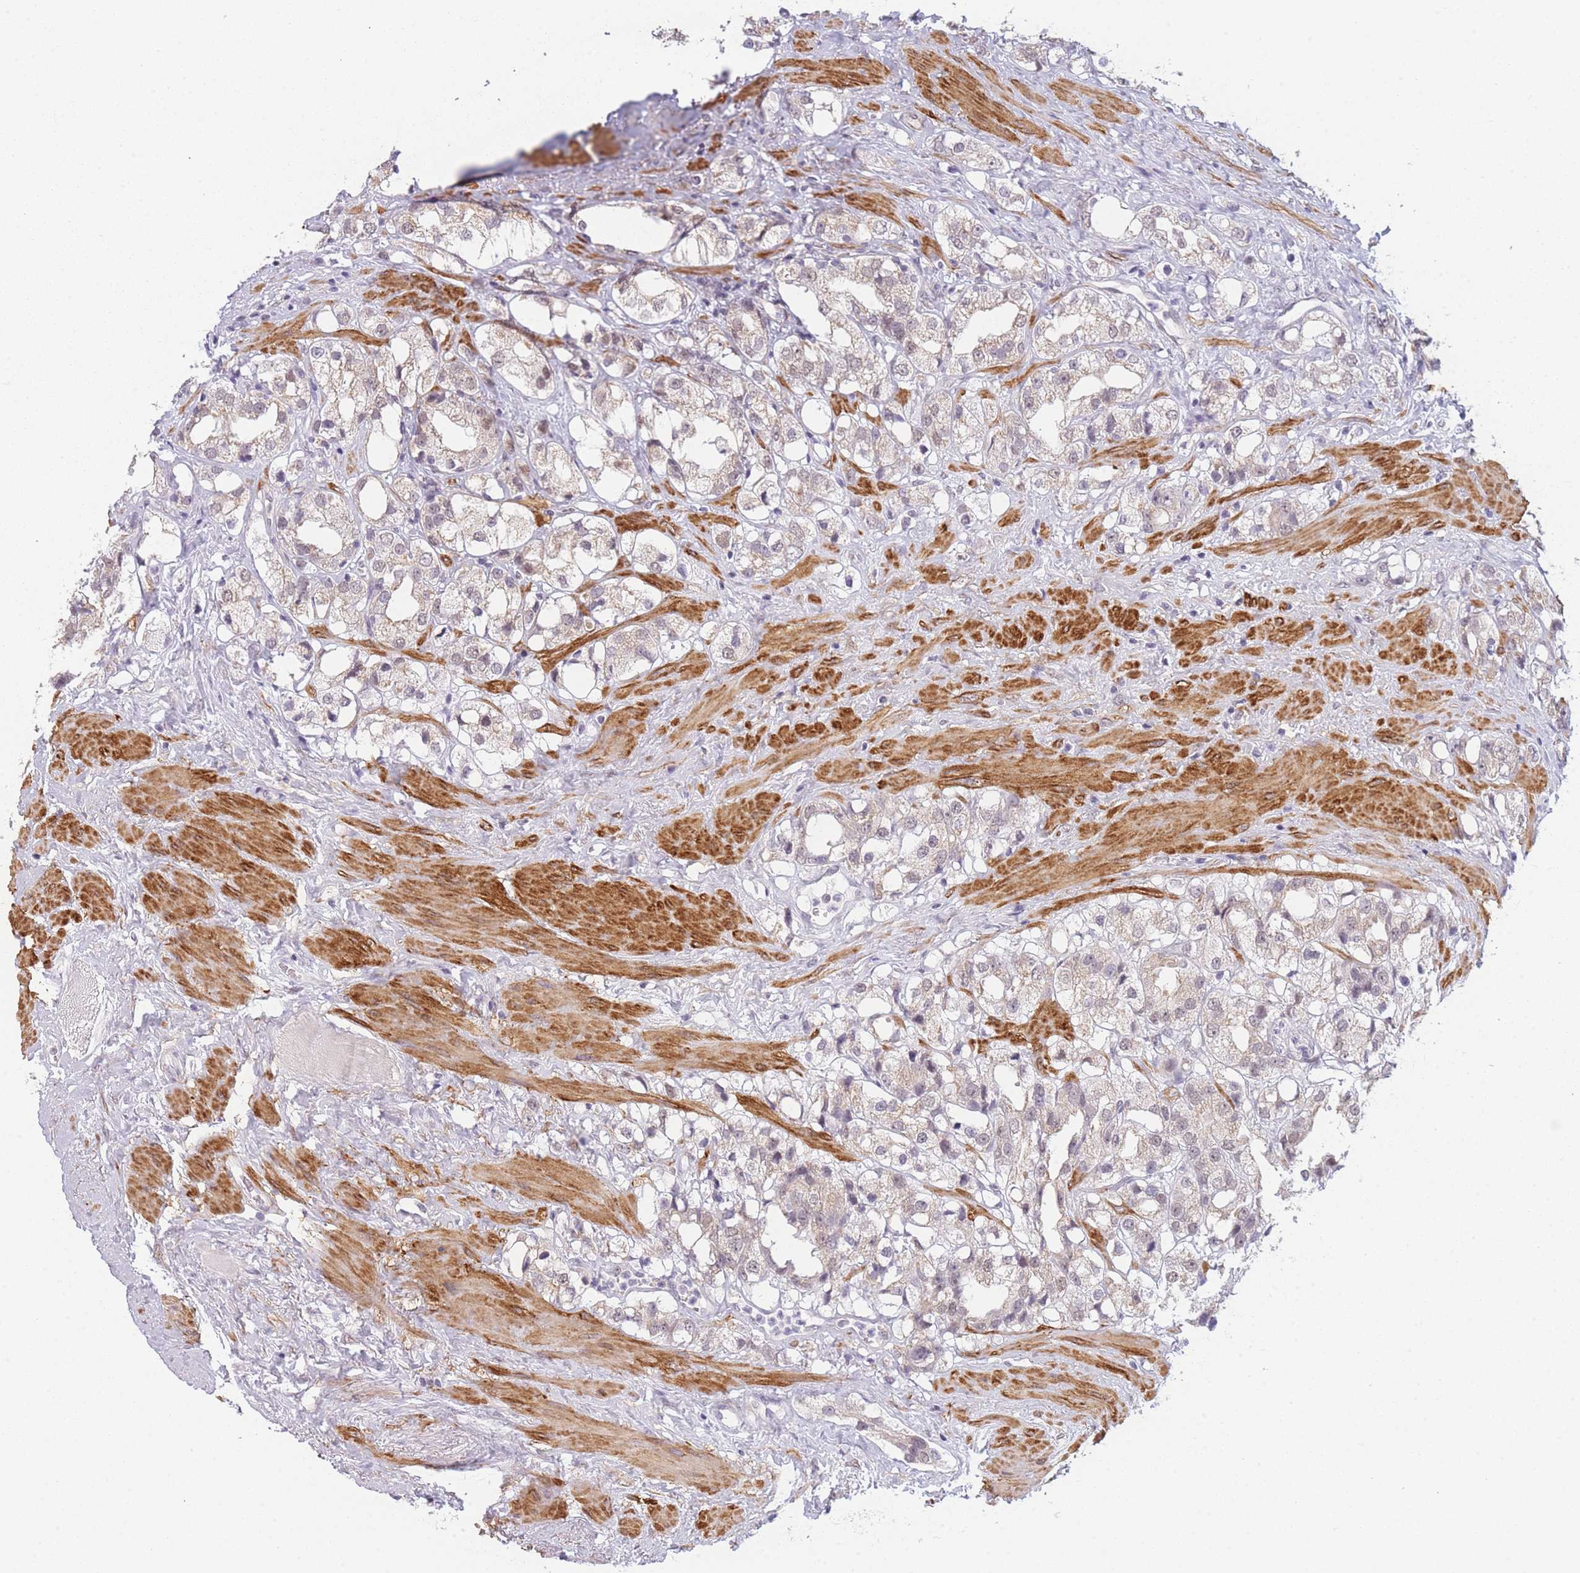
{"staining": {"intensity": "negative", "quantity": "none", "location": "none"}, "tissue": "prostate cancer", "cell_type": "Tumor cells", "image_type": "cancer", "snomed": [{"axis": "morphology", "description": "Adenocarcinoma, NOS"}, {"axis": "topography", "description": "Prostate"}], "caption": "Immunohistochemistry of prostate cancer (adenocarcinoma) demonstrates no expression in tumor cells.", "gene": "SIN3B", "patient": {"sex": "male", "age": 79}}